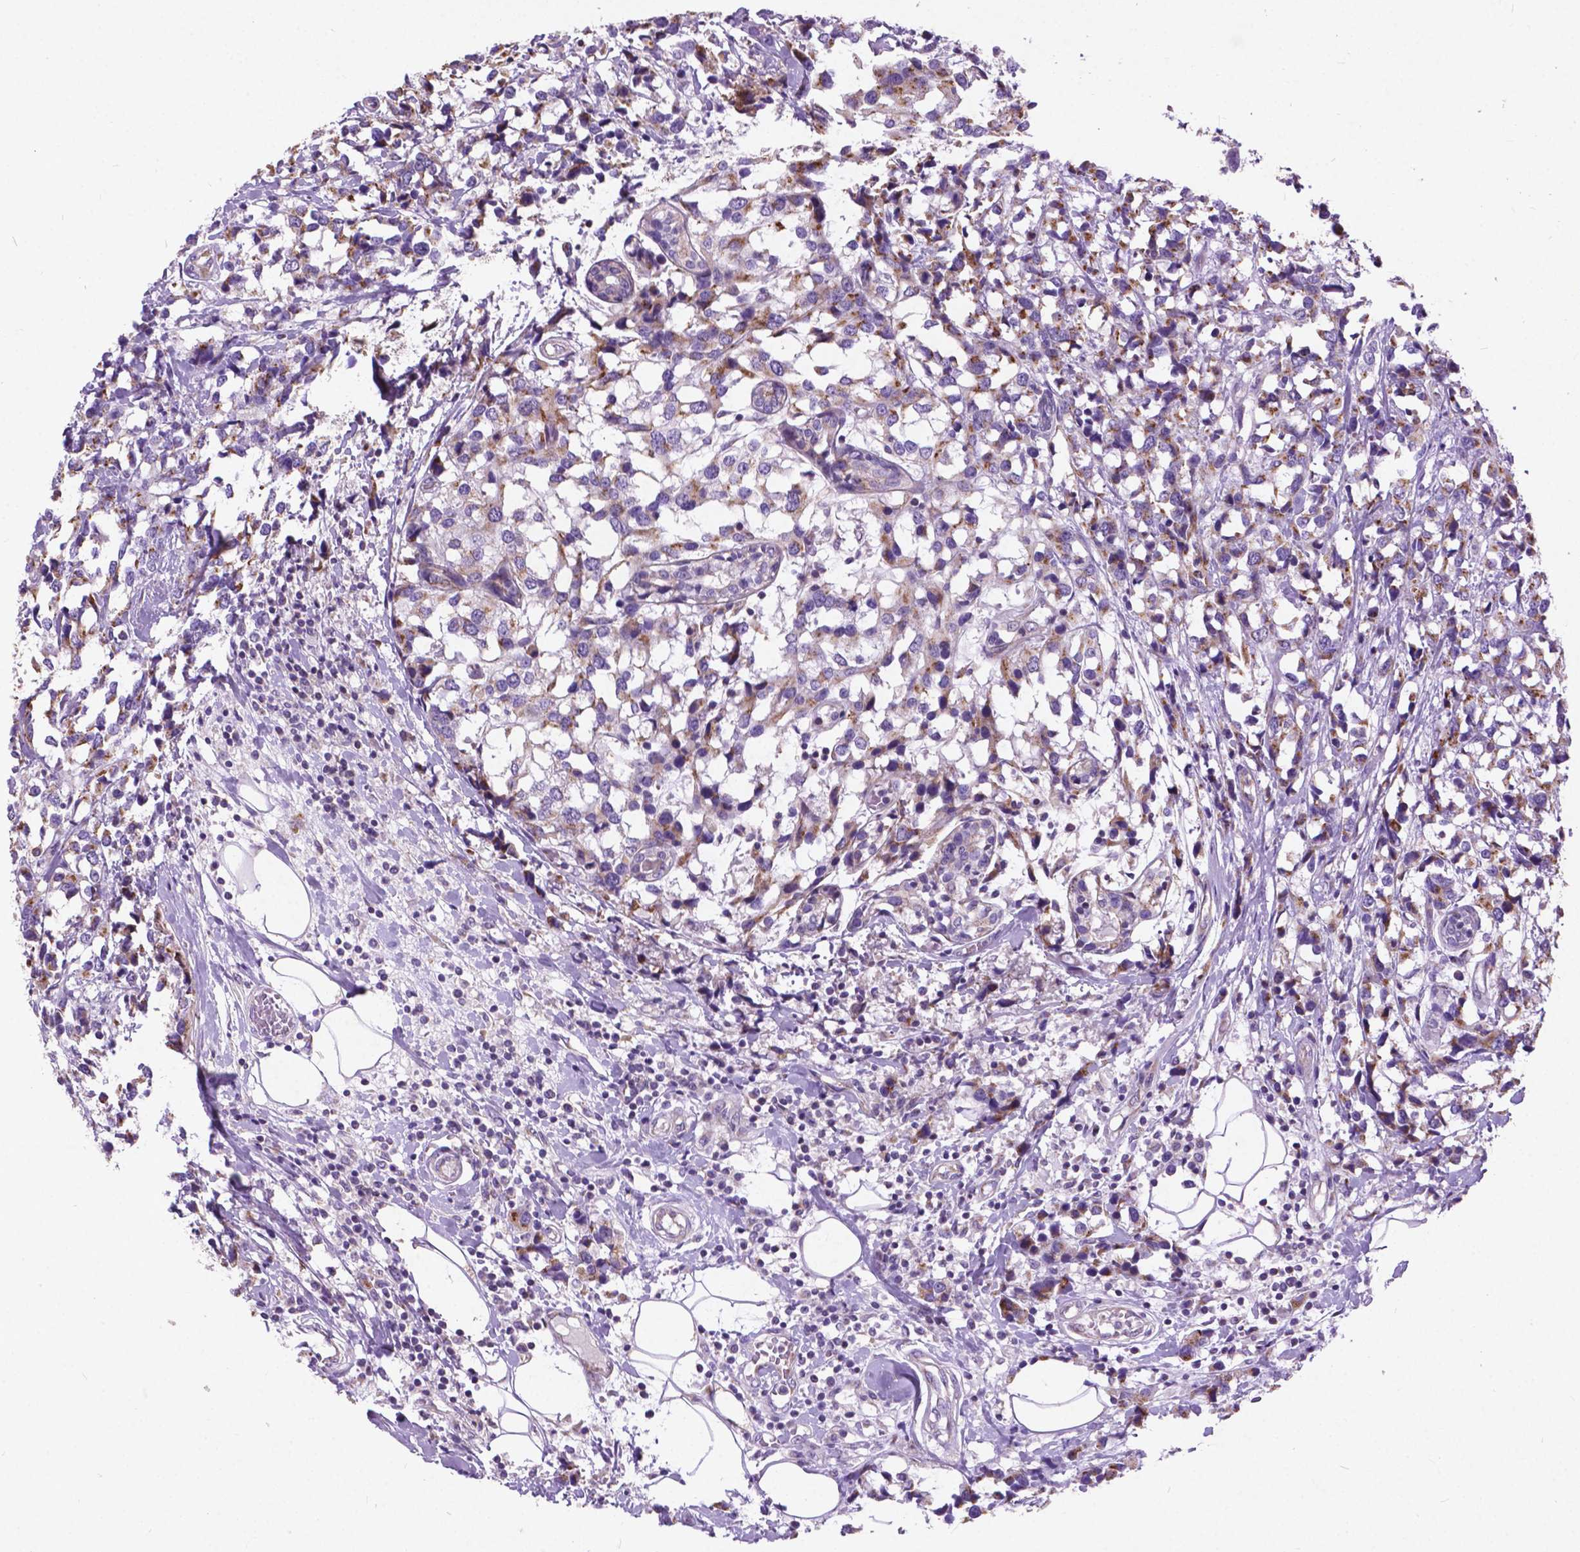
{"staining": {"intensity": "moderate", "quantity": ">75%", "location": "cytoplasmic/membranous"}, "tissue": "breast cancer", "cell_type": "Tumor cells", "image_type": "cancer", "snomed": [{"axis": "morphology", "description": "Lobular carcinoma"}, {"axis": "topography", "description": "Breast"}], "caption": "High-magnification brightfield microscopy of breast lobular carcinoma stained with DAB (brown) and counterstained with hematoxylin (blue). tumor cells exhibit moderate cytoplasmic/membranous positivity is identified in about>75% of cells.", "gene": "ATG4D", "patient": {"sex": "female", "age": 59}}